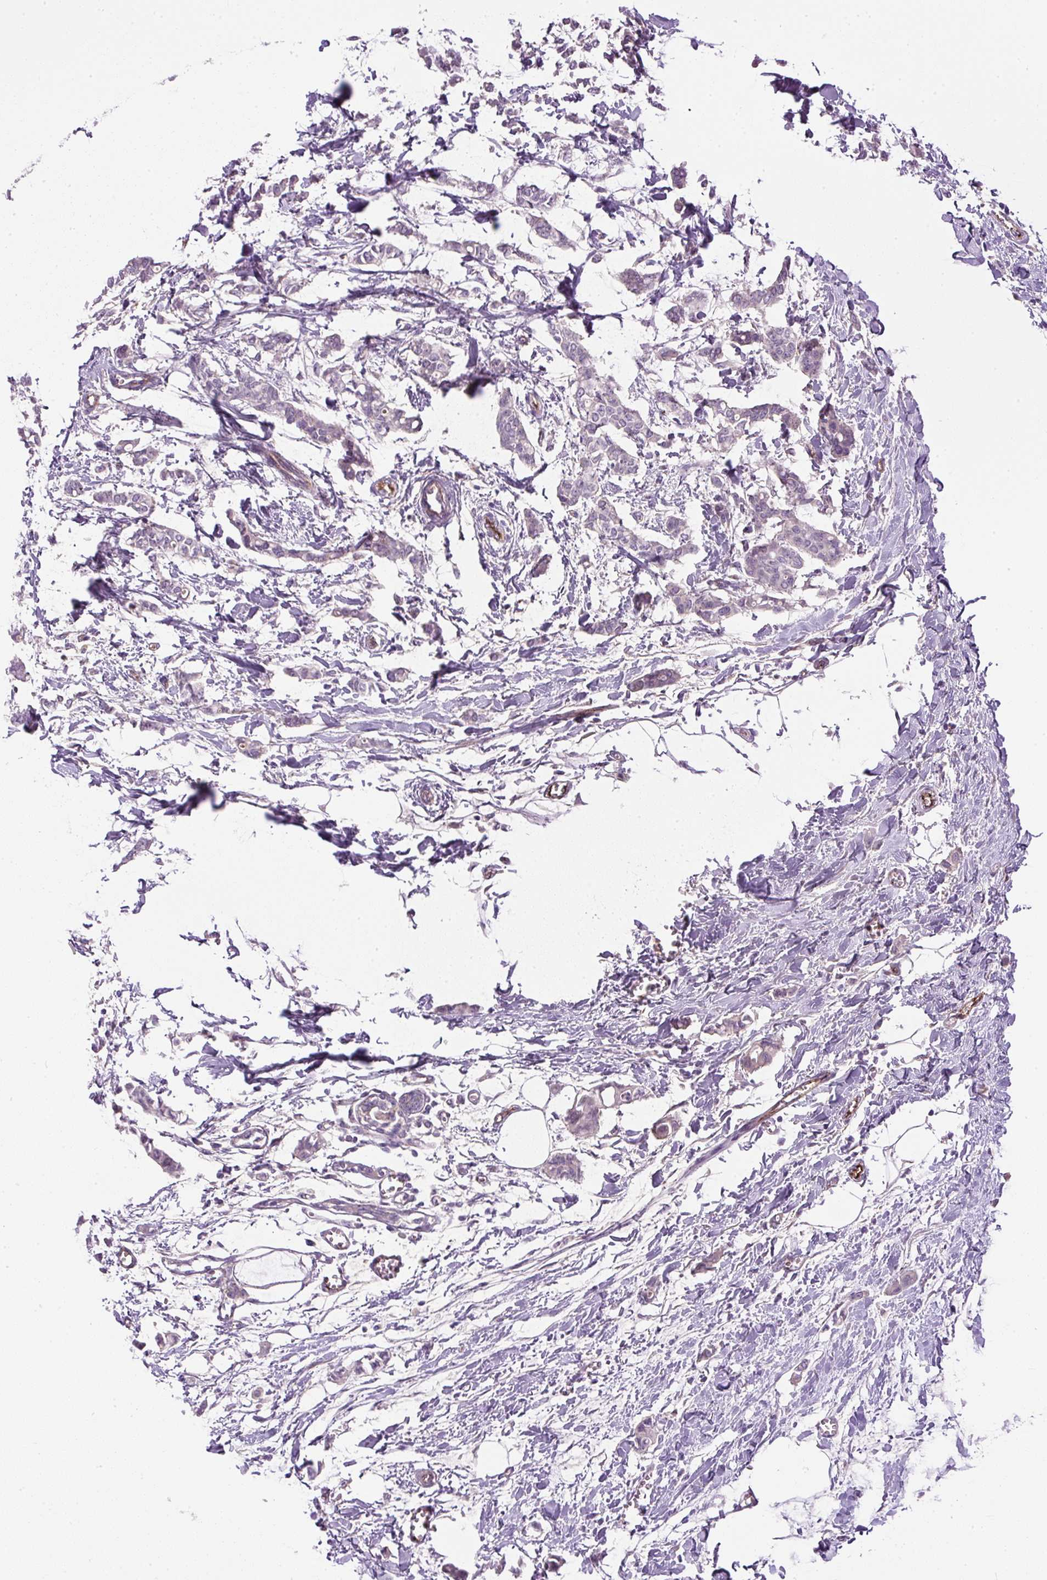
{"staining": {"intensity": "negative", "quantity": "none", "location": "none"}, "tissue": "breast cancer", "cell_type": "Tumor cells", "image_type": "cancer", "snomed": [{"axis": "morphology", "description": "Duct carcinoma"}, {"axis": "topography", "description": "Breast"}], "caption": "Protein analysis of breast cancer (invasive ductal carcinoma) displays no significant expression in tumor cells.", "gene": "LEFTY2", "patient": {"sex": "female", "age": 41}}